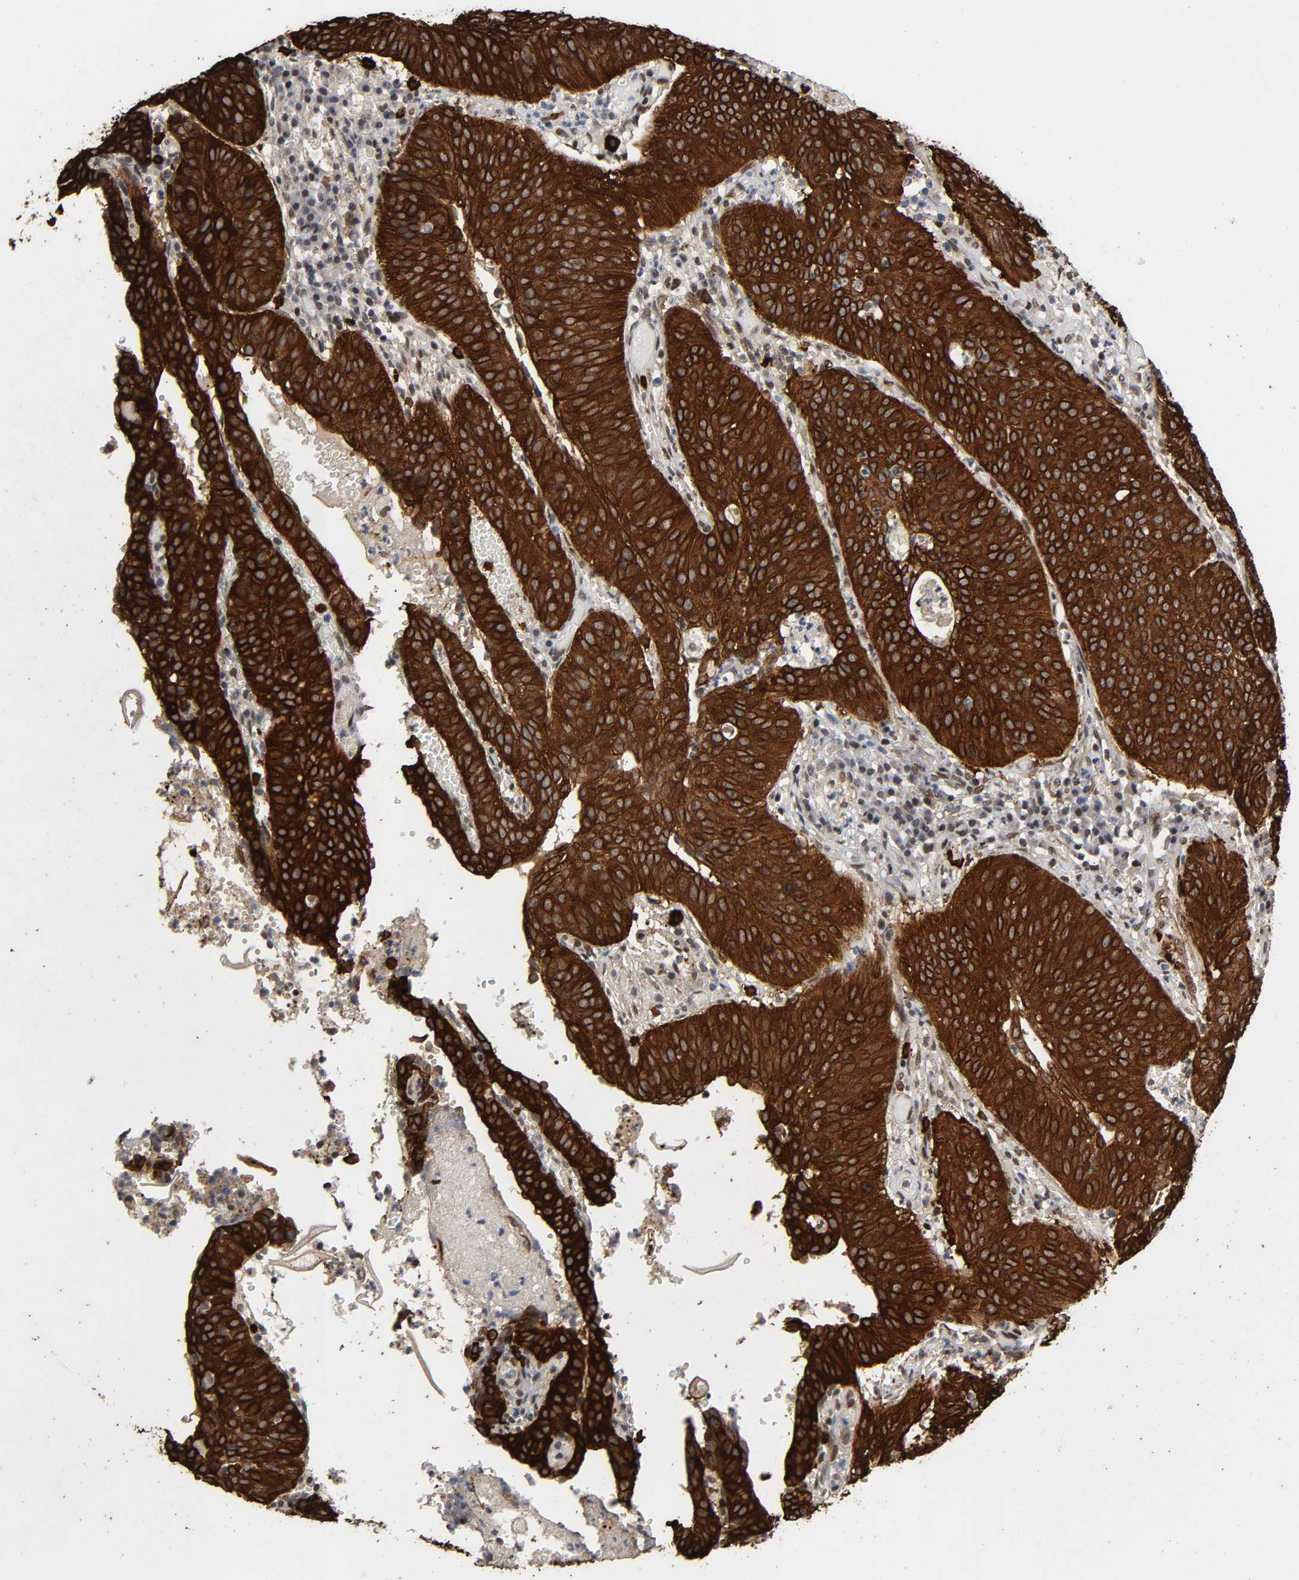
{"staining": {"intensity": "strong", "quantity": ">75%", "location": "cytoplasmic/membranous"}, "tissue": "cervical cancer", "cell_type": "Tumor cells", "image_type": "cancer", "snomed": [{"axis": "morphology", "description": "Squamous cell carcinoma, NOS"}, {"axis": "topography", "description": "Cervix"}], "caption": "Protein positivity by immunohistochemistry displays strong cytoplasmic/membranous staining in approximately >75% of tumor cells in squamous cell carcinoma (cervical).", "gene": "AHNAK2", "patient": {"sex": "female", "age": 39}}